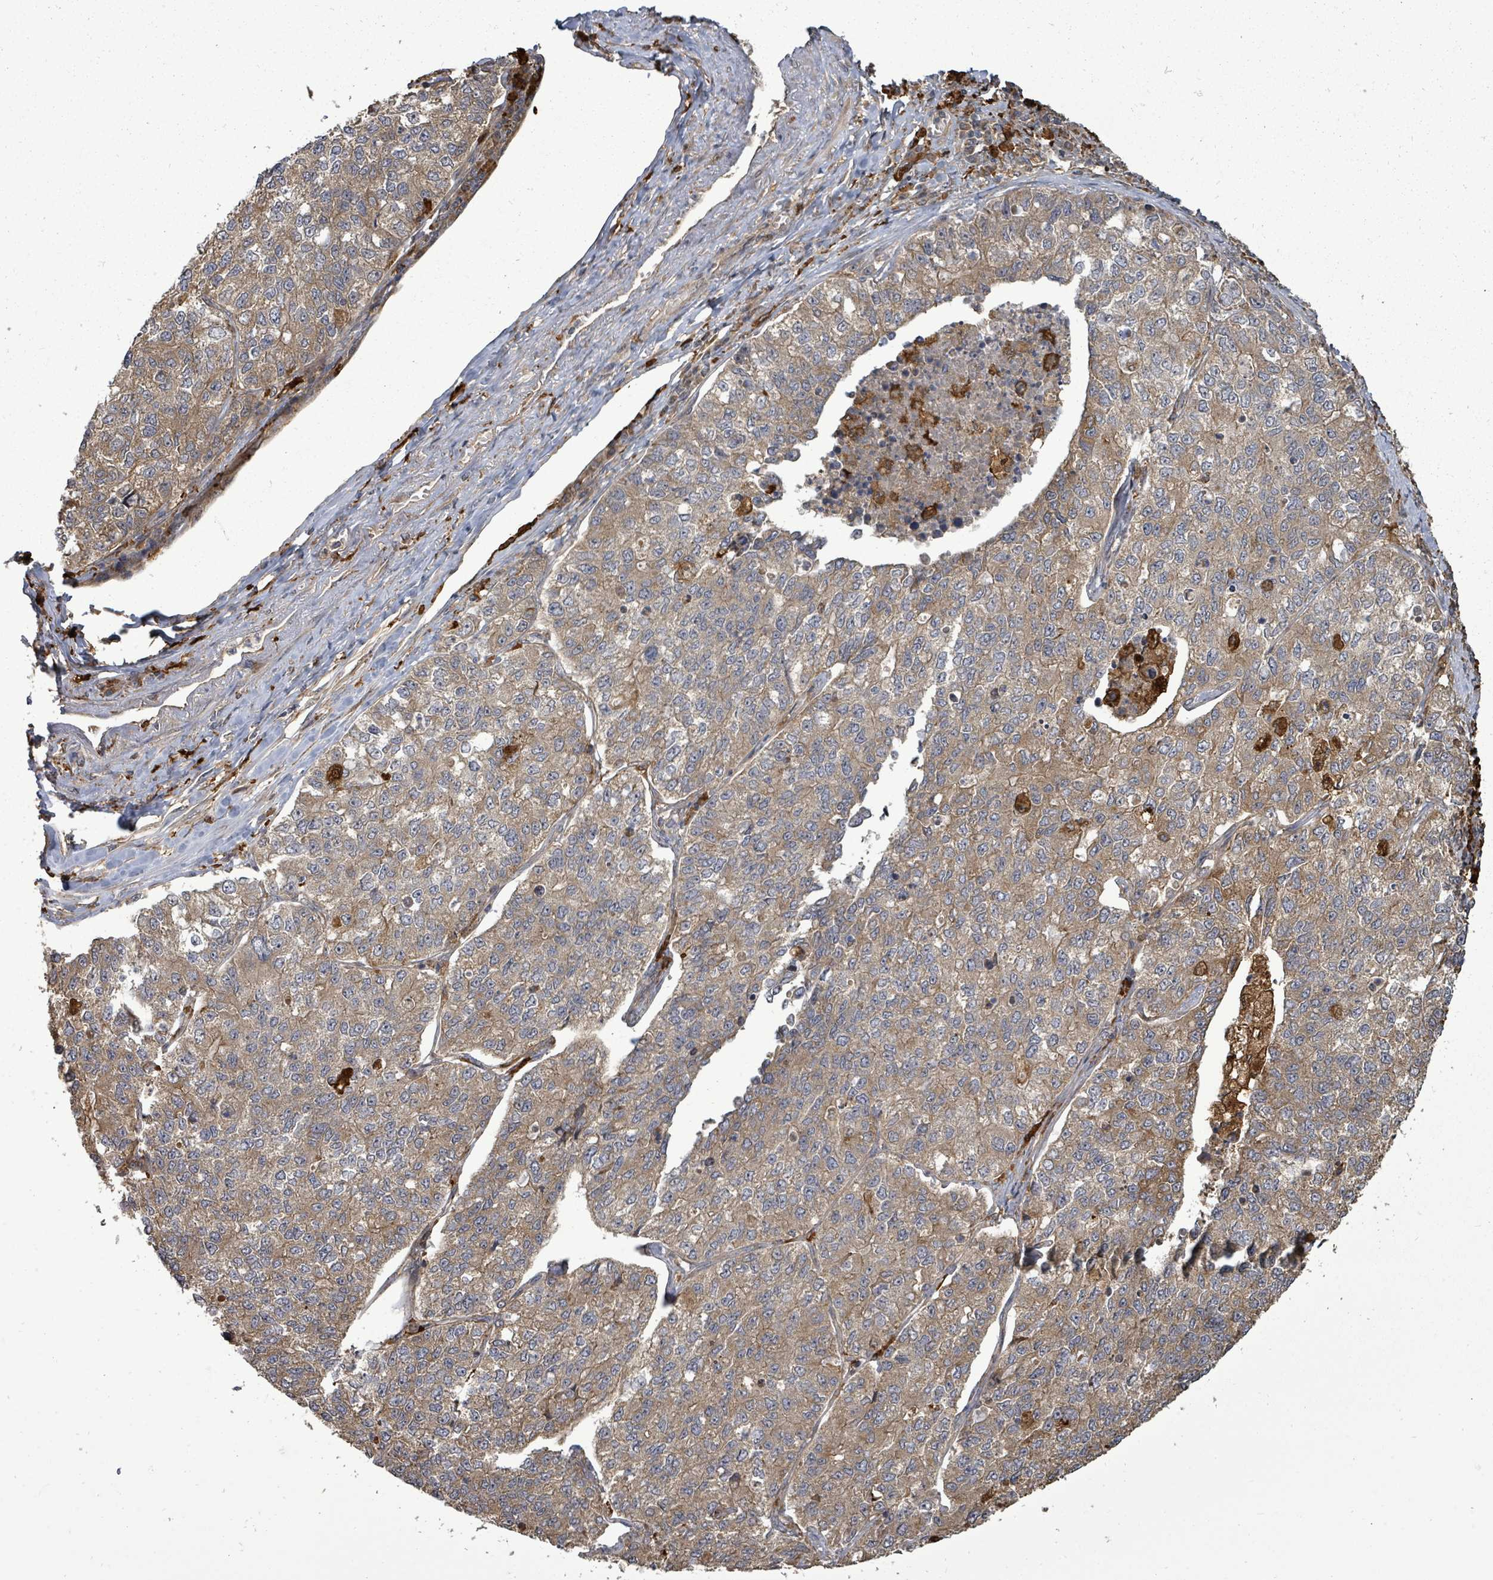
{"staining": {"intensity": "moderate", "quantity": ">75%", "location": "cytoplasmic/membranous"}, "tissue": "lung cancer", "cell_type": "Tumor cells", "image_type": "cancer", "snomed": [{"axis": "morphology", "description": "Adenocarcinoma, NOS"}, {"axis": "topography", "description": "Lung"}], "caption": "A medium amount of moderate cytoplasmic/membranous expression is identified in approximately >75% of tumor cells in lung cancer (adenocarcinoma) tissue.", "gene": "EIF3C", "patient": {"sex": "male", "age": 49}}